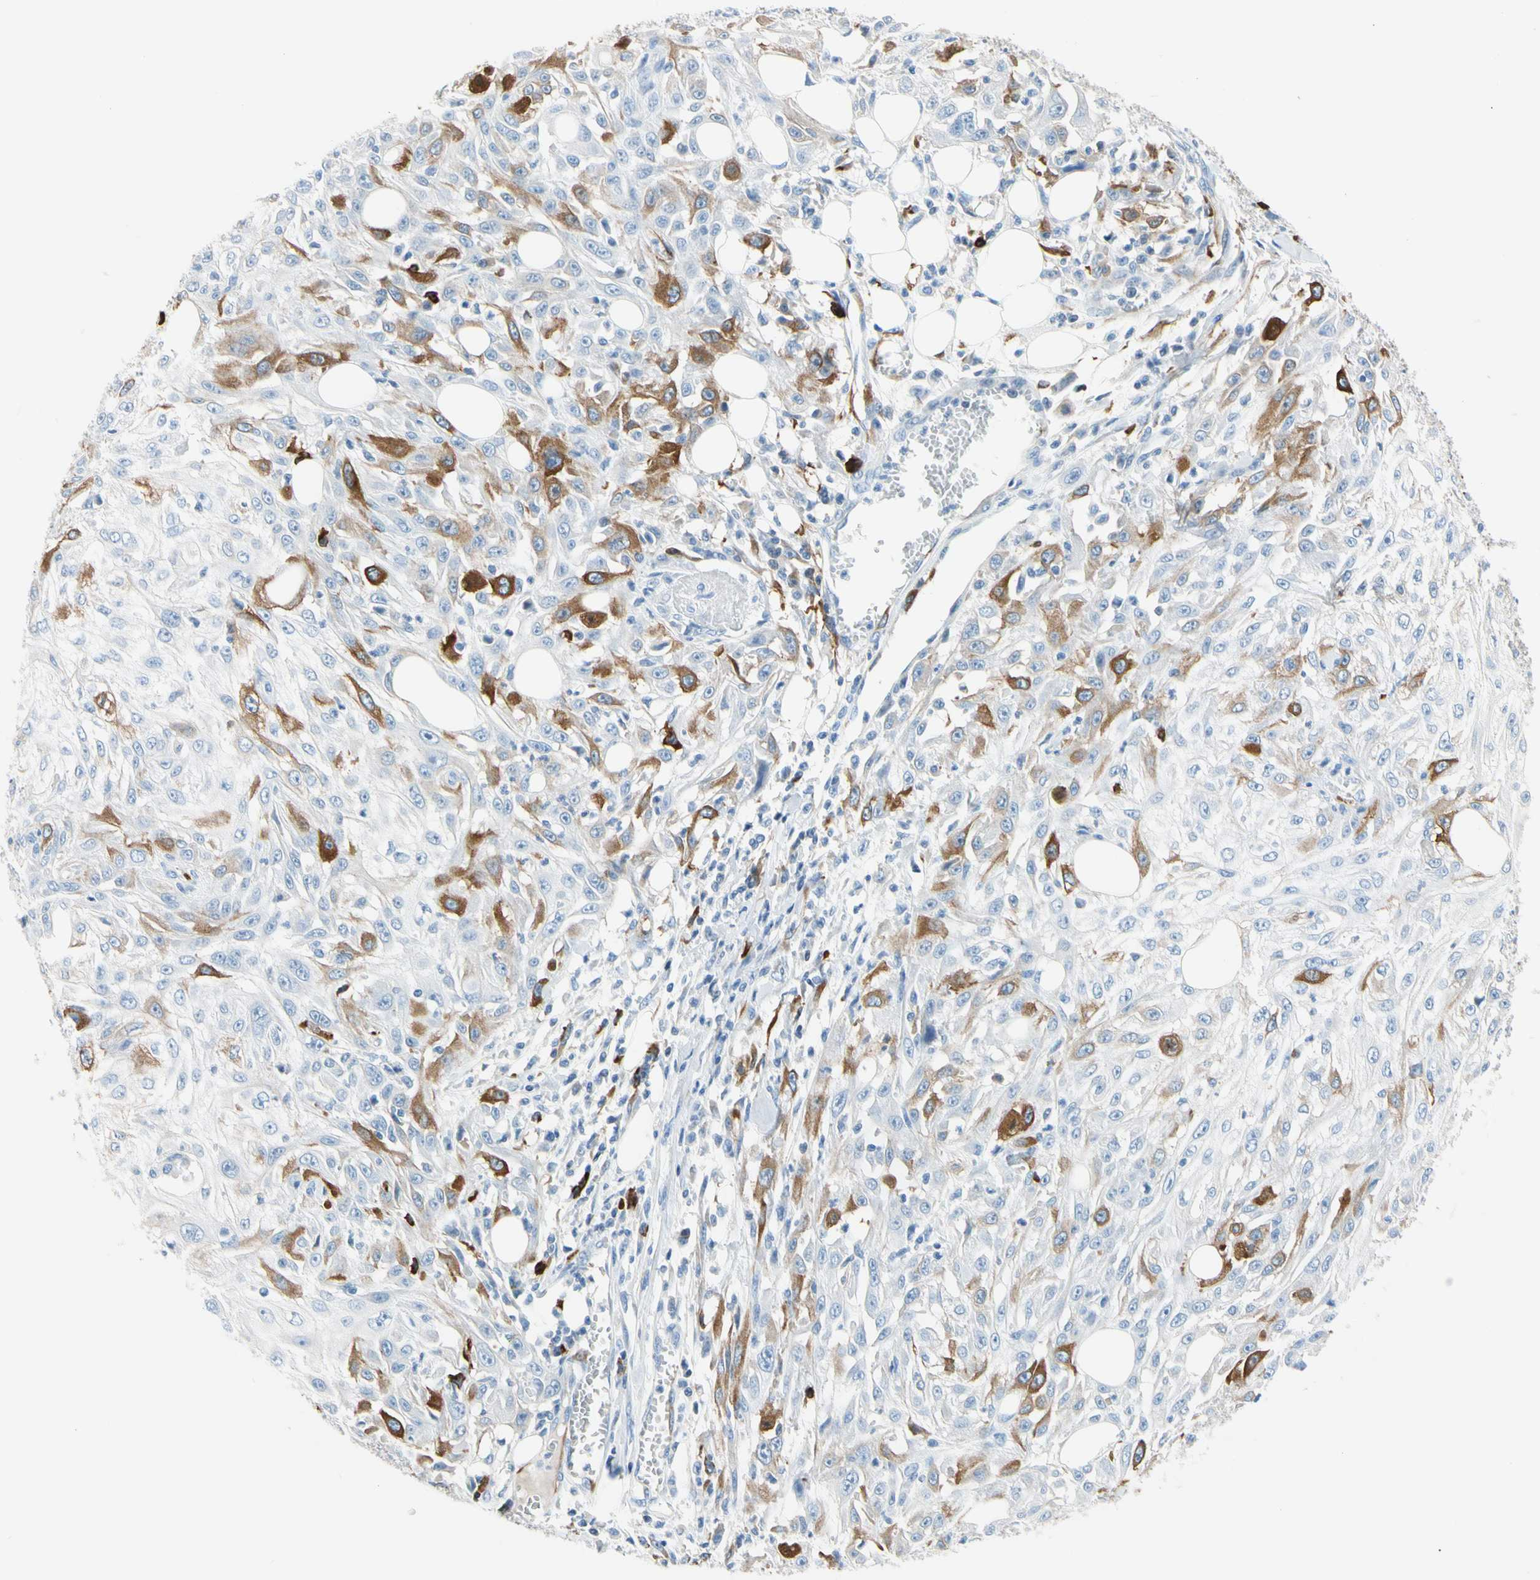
{"staining": {"intensity": "moderate", "quantity": "25%-75%", "location": "cytoplasmic/membranous"}, "tissue": "skin cancer", "cell_type": "Tumor cells", "image_type": "cancer", "snomed": [{"axis": "morphology", "description": "Squamous cell carcinoma, NOS"}, {"axis": "topography", "description": "Skin"}], "caption": "A brown stain highlights moderate cytoplasmic/membranous expression of a protein in skin cancer tumor cells.", "gene": "TACC3", "patient": {"sex": "male", "age": 75}}